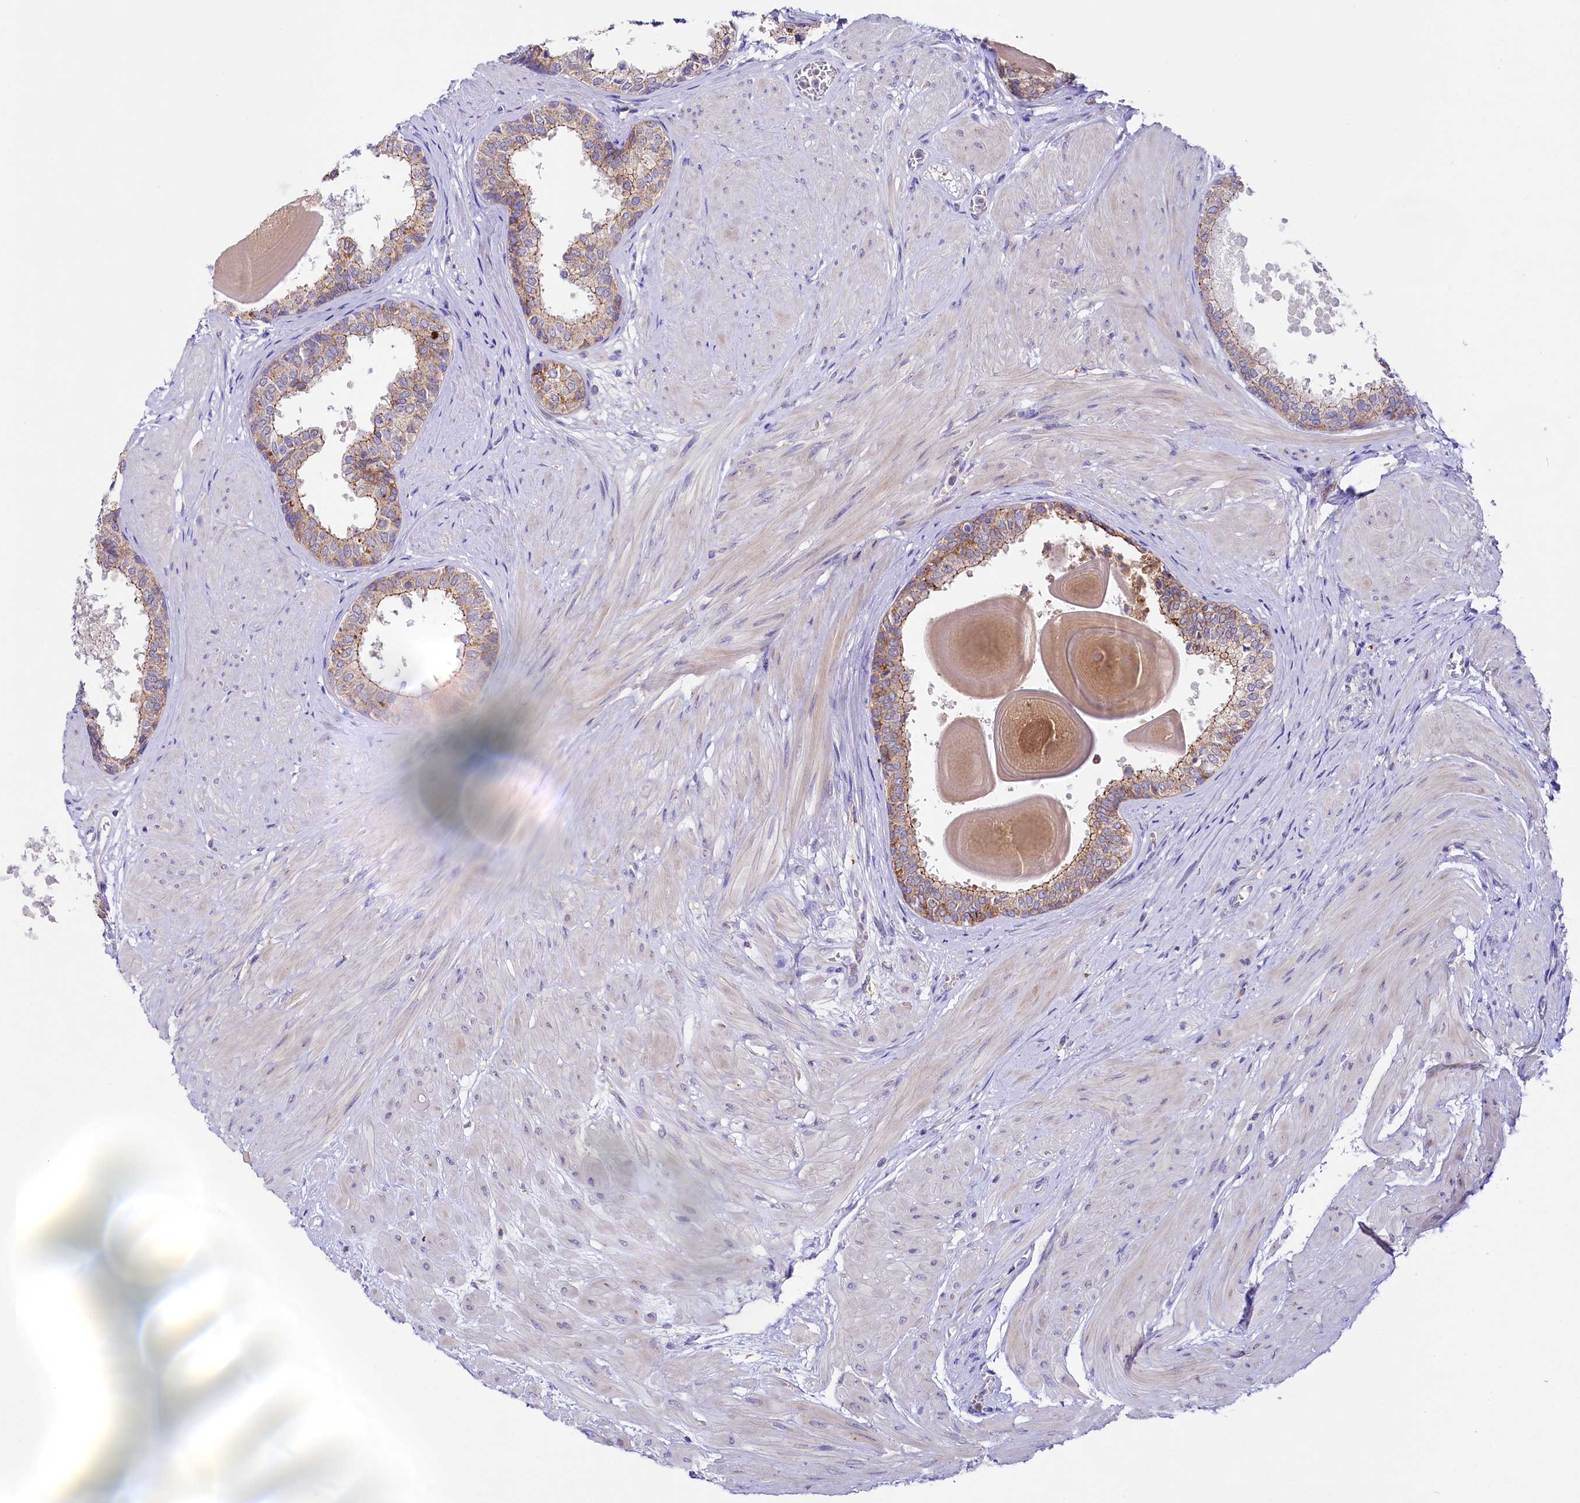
{"staining": {"intensity": "moderate", "quantity": ">75%", "location": "cytoplasmic/membranous"}, "tissue": "prostate", "cell_type": "Glandular cells", "image_type": "normal", "snomed": [{"axis": "morphology", "description": "Normal tissue, NOS"}, {"axis": "topography", "description": "Prostate"}], "caption": "Prostate was stained to show a protein in brown. There is medium levels of moderate cytoplasmic/membranous expression in about >75% of glandular cells. Nuclei are stained in blue.", "gene": "SACM1L", "patient": {"sex": "male", "age": 48}}